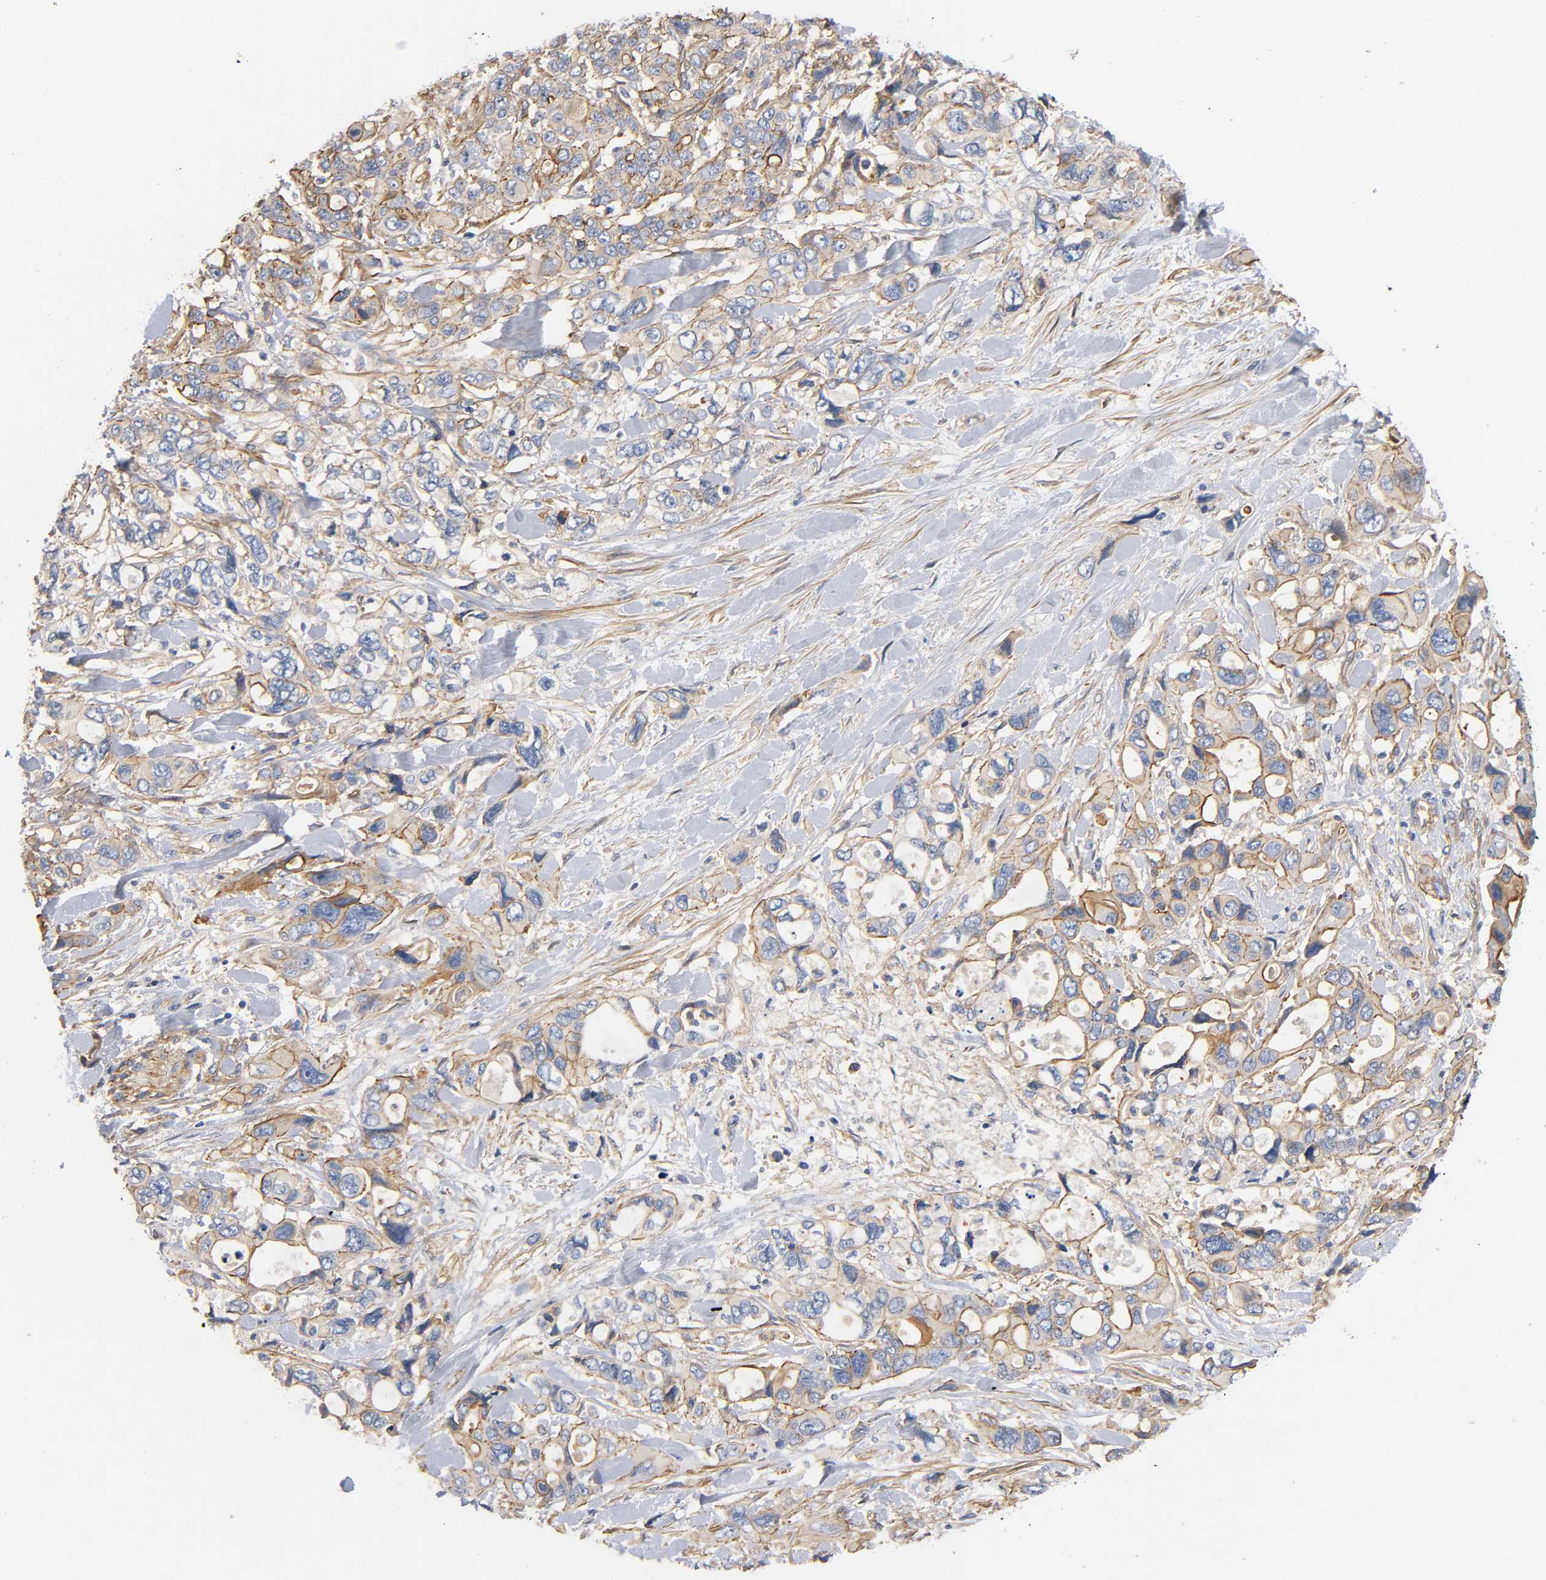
{"staining": {"intensity": "moderate", "quantity": ">75%", "location": "cytoplasmic/membranous"}, "tissue": "pancreatic cancer", "cell_type": "Tumor cells", "image_type": "cancer", "snomed": [{"axis": "morphology", "description": "Adenocarcinoma, NOS"}, {"axis": "topography", "description": "Pancreas"}], "caption": "An image showing moderate cytoplasmic/membranous positivity in about >75% of tumor cells in adenocarcinoma (pancreatic), as visualized by brown immunohistochemical staining.", "gene": "MARS1", "patient": {"sex": "male", "age": 46}}